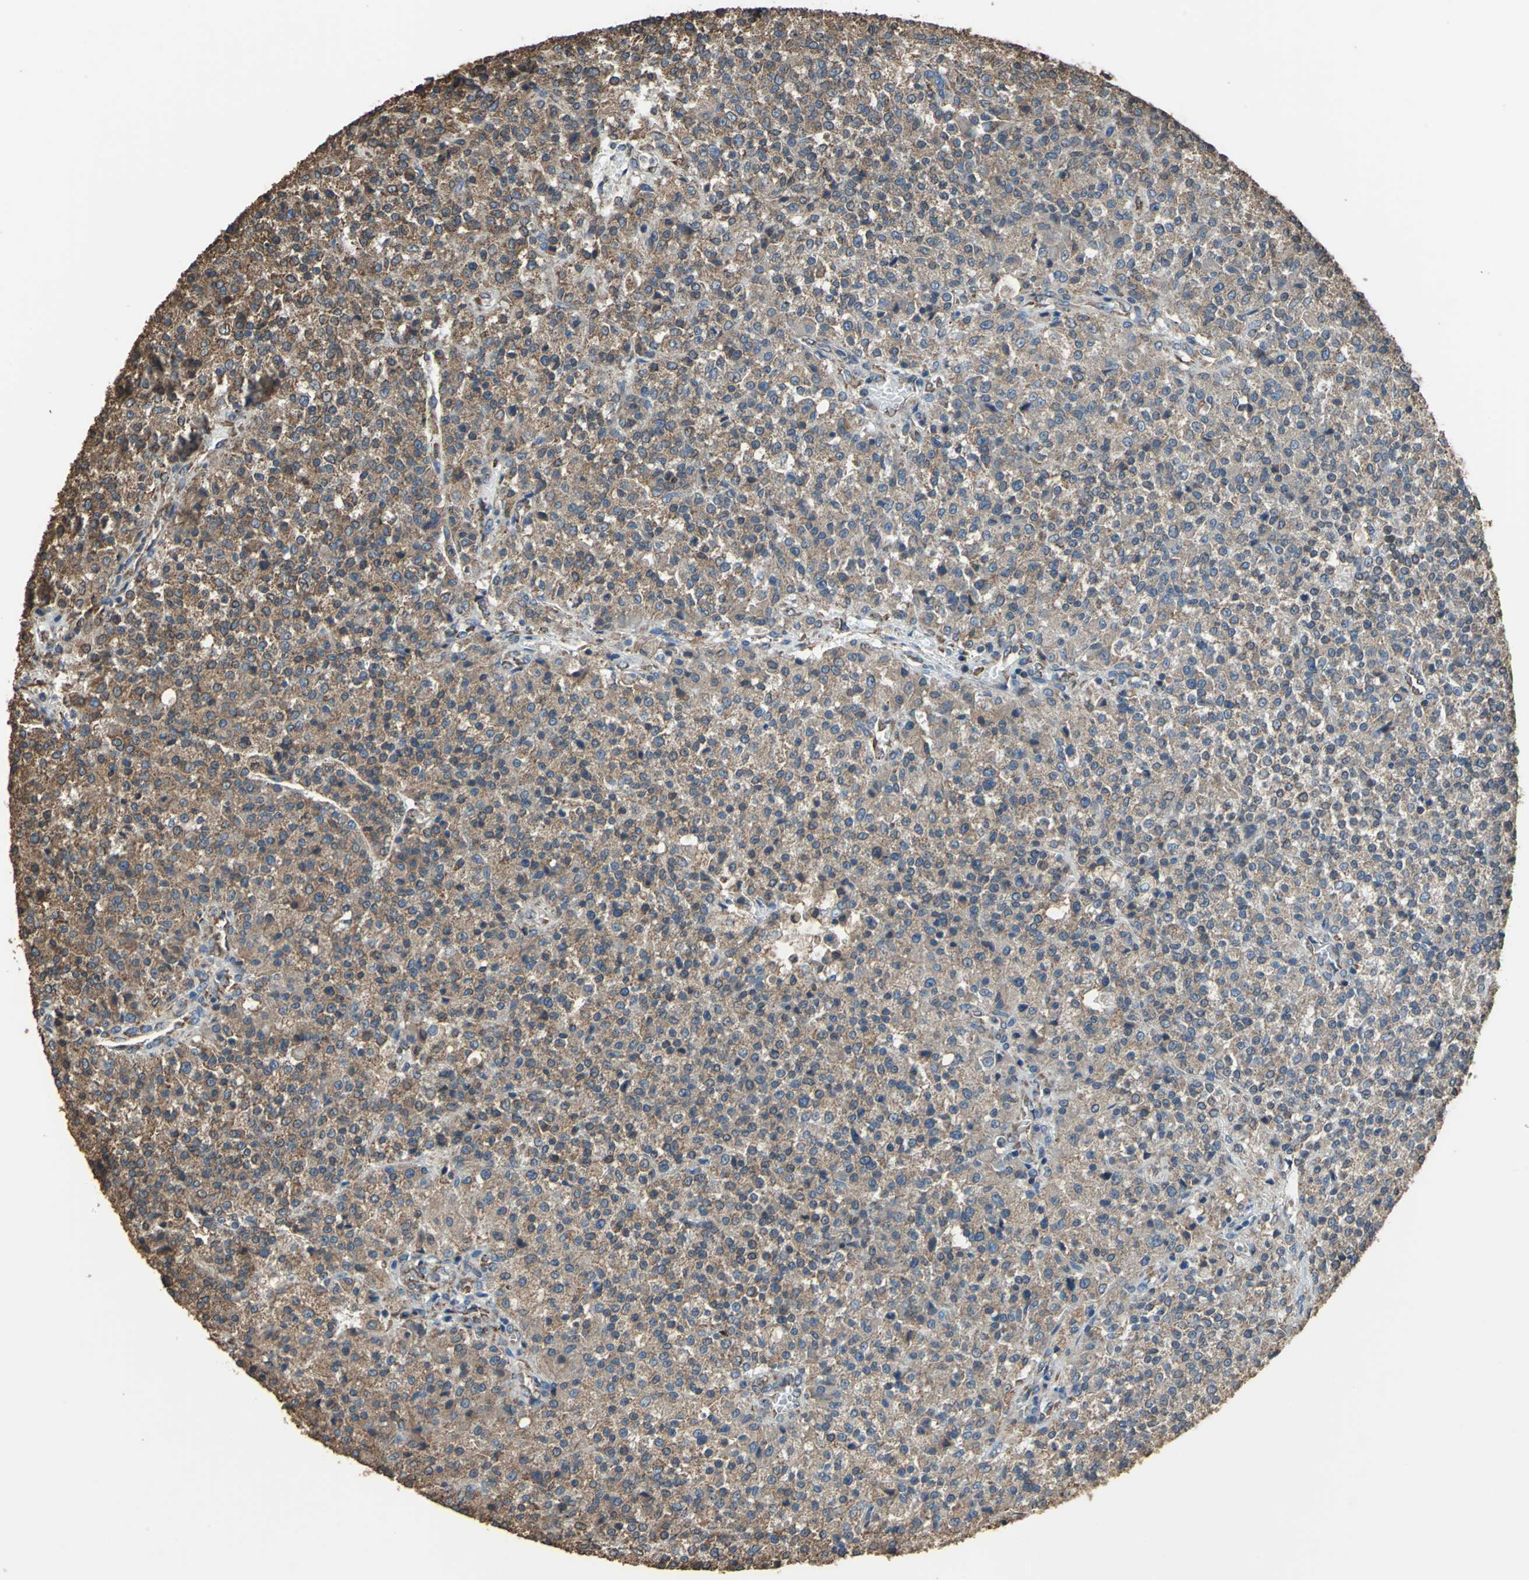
{"staining": {"intensity": "moderate", "quantity": ">75%", "location": "cytoplasmic/membranous"}, "tissue": "testis cancer", "cell_type": "Tumor cells", "image_type": "cancer", "snomed": [{"axis": "morphology", "description": "Seminoma, NOS"}, {"axis": "topography", "description": "Testis"}], "caption": "Tumor cells reveal moderate cytoplasmic/membranous positivity in approximately >75% of cells in testis cancer. (DAB (3,3'-diaminobenzidine) IHC, brown staining for protein, blue staining for nuclei).", "gene": "GPANK1", "patient": {"sex": "male", "age": 59}}